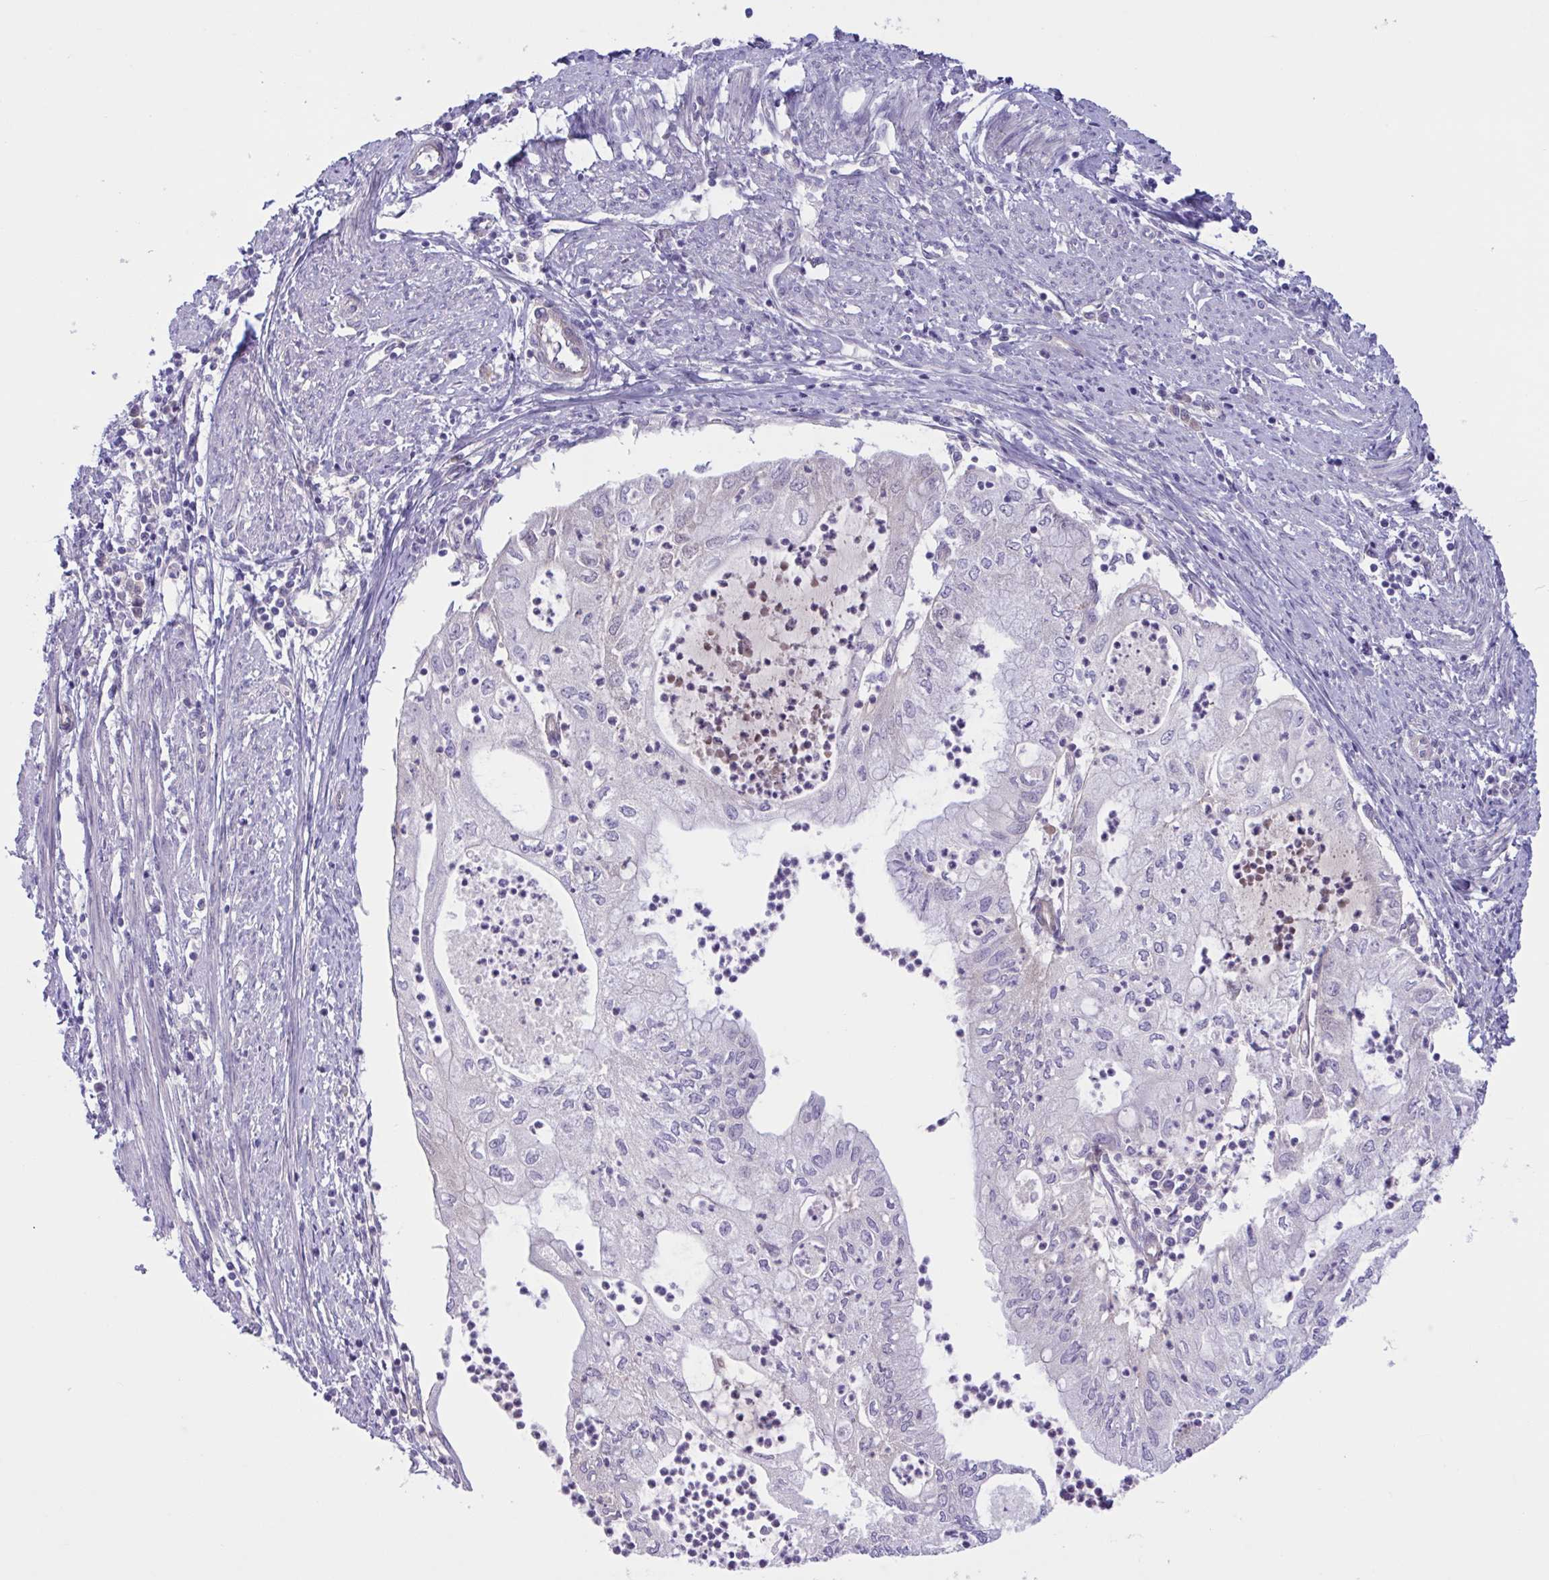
{"staining": {"intensity": "negative", "quantity": "none", "location": "none"}, "tissue": "endometrial cancer", "cell_type": "Tumor cells", "image_type": "cancer", "snomed": [{"axis": "morphology", "description": "Adenocarcinoma, NOS"}, {"axis": "topography", "description": "Endometrium"}], "caption": "The image exhibits no staining of tumor cells in endometrial cancer (adenocarcinoma).", "gene": "TTC7B", "patient": {"sex": "female", "age": 75}}